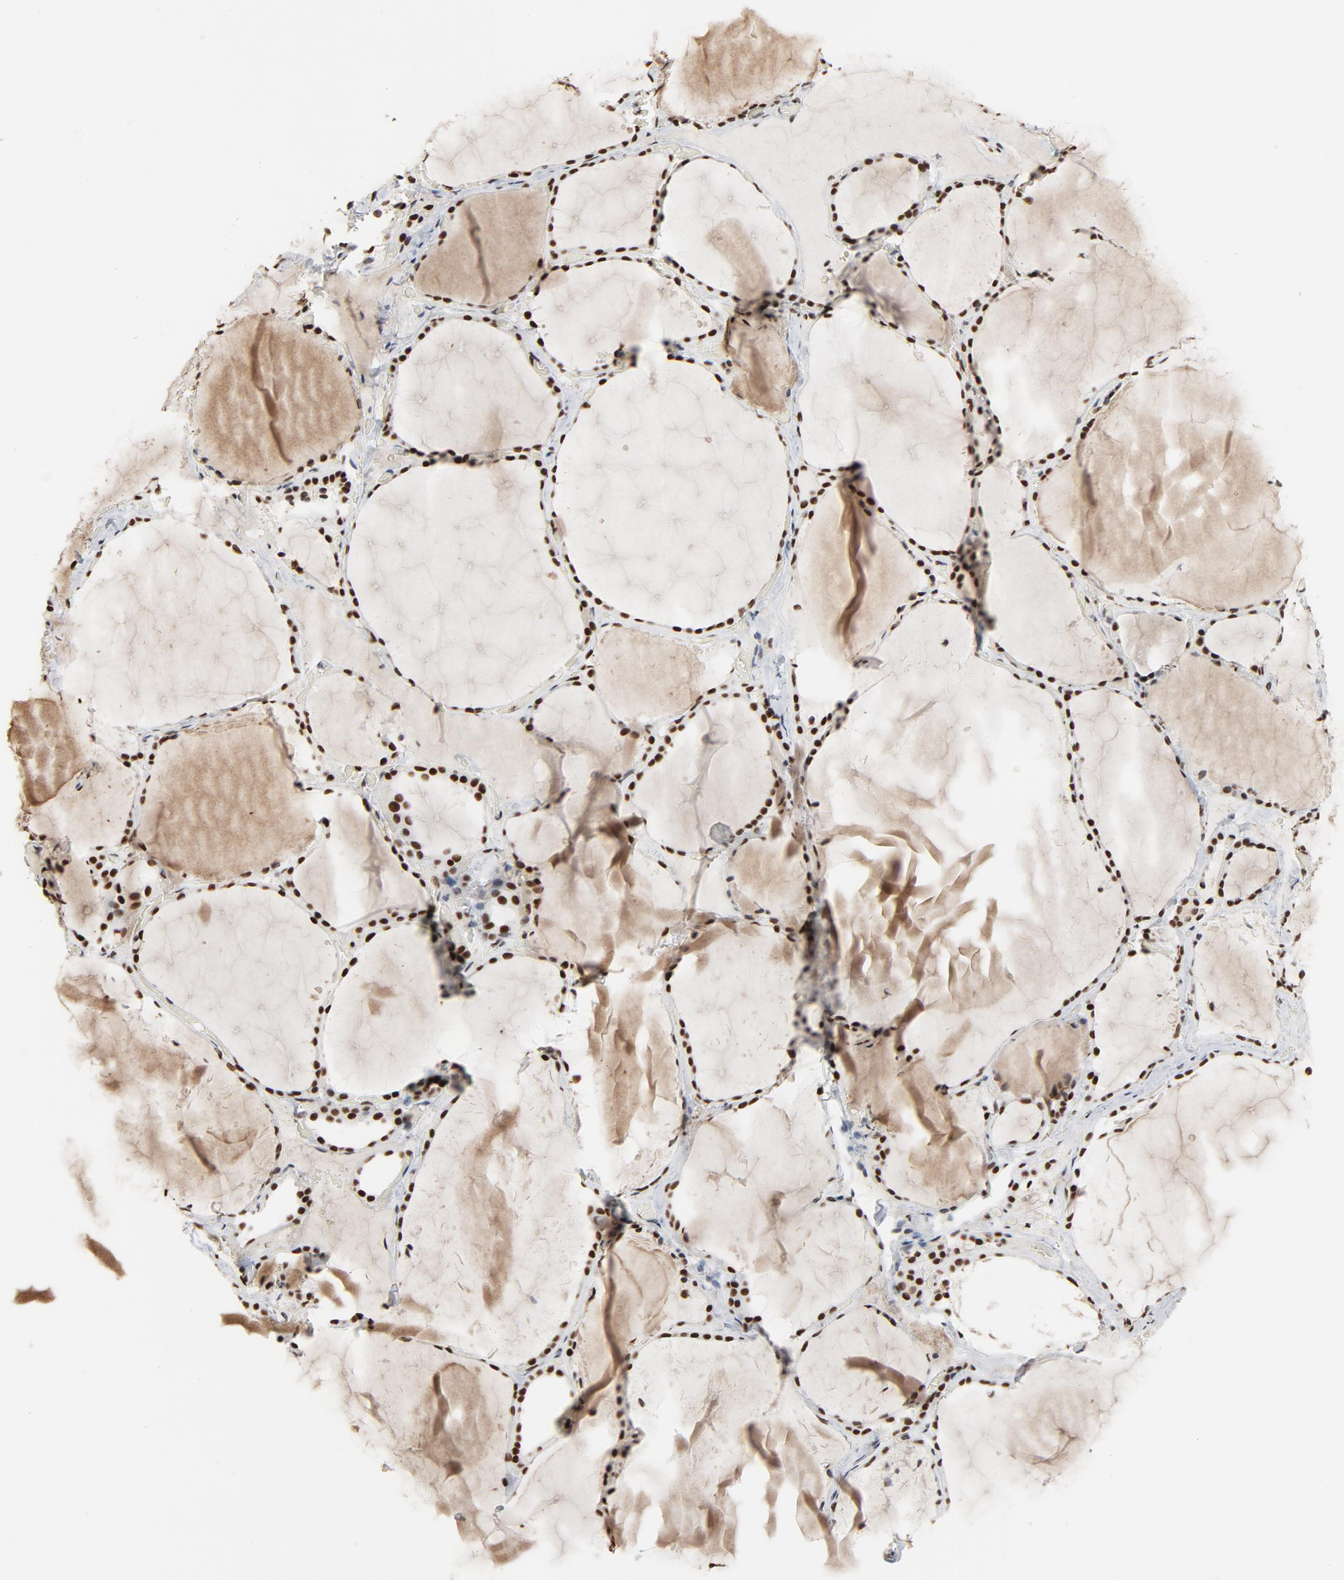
{"staining": {"intensity": "strong", "quantity": ">75%", "location": "cytoplasmic/membranous,nuclear"}, "tissue": "thyroid gland", "cell_type": "Glandular cells", "image_type": "normal", "snomed": [{"axis": "morphology", "description": "Normal tissue, NOS"}, {"axis": "topography", "description": "Thyroid gland"}], "caption": "About >75% of glandular cells in unremarkable human thyroid gland show strong cytoplasmic/membranous,nuclear protein expression as visualized by brown immunohistochemical staining.", "gene": "MRE11", "patient": {"sex": "female", "age": 22}}